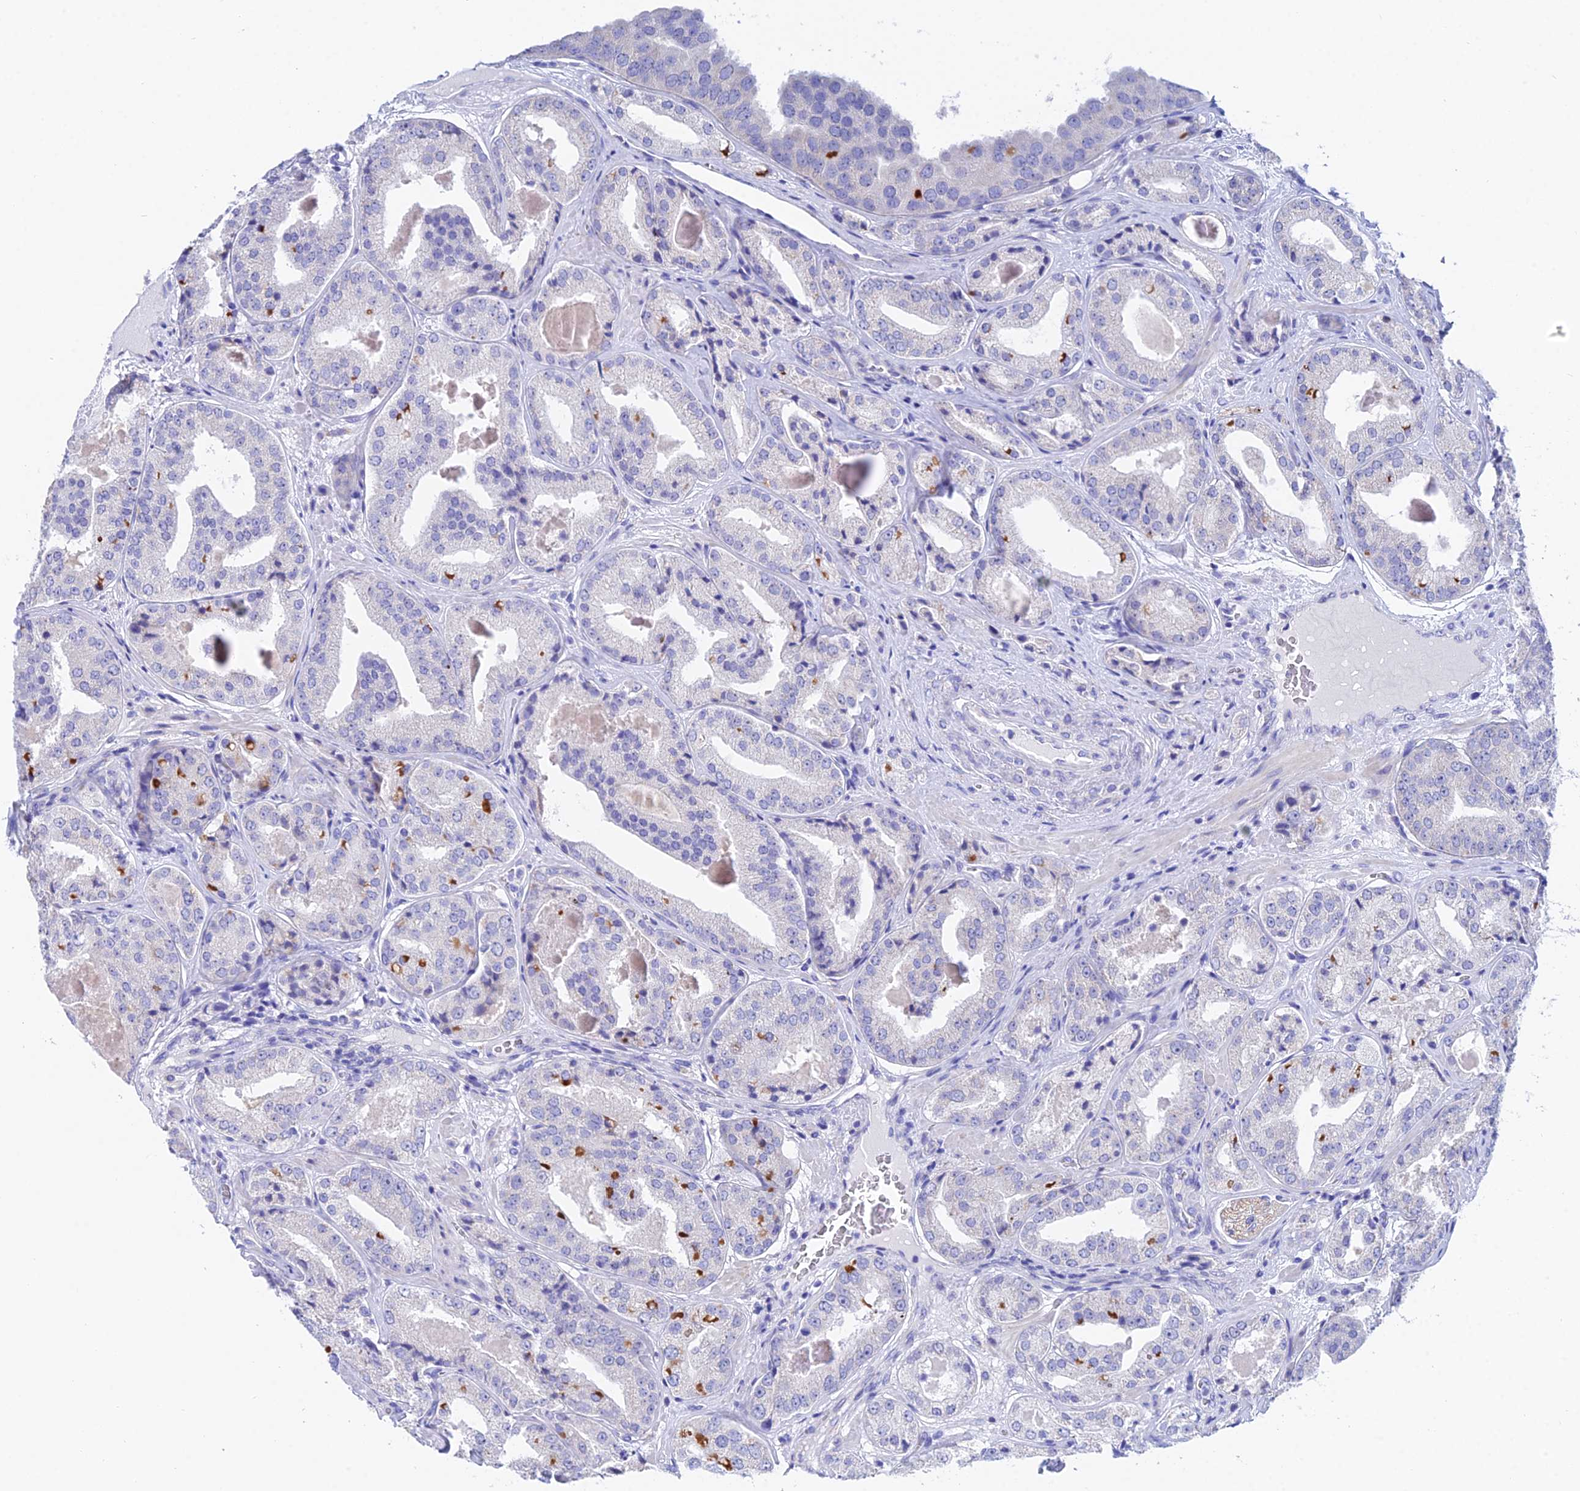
{"staining": {"intensity": "moderate", "quantity": "<25%", "location": "cytoplasmic/membranous"}, "tissue": "prostate cancer", "cell_type": "Tumor cells", "image_type": "cancer", "snomed": [{"axis": "morphology", "description": "Adenocarcinoma, High grade"}, {"axis": "topography", "description": "Prostate"}], "caption": "A brown stain shows moderate cytoplasmic/membranous staining of a protein in human prostate cancer (high-grade adenocarcinoma) tumor cells. (Brightfield microscopy of DAB IHC at high magnification).", "gene": "CEP41", "patient": {"sex": "male", "age": 63}}